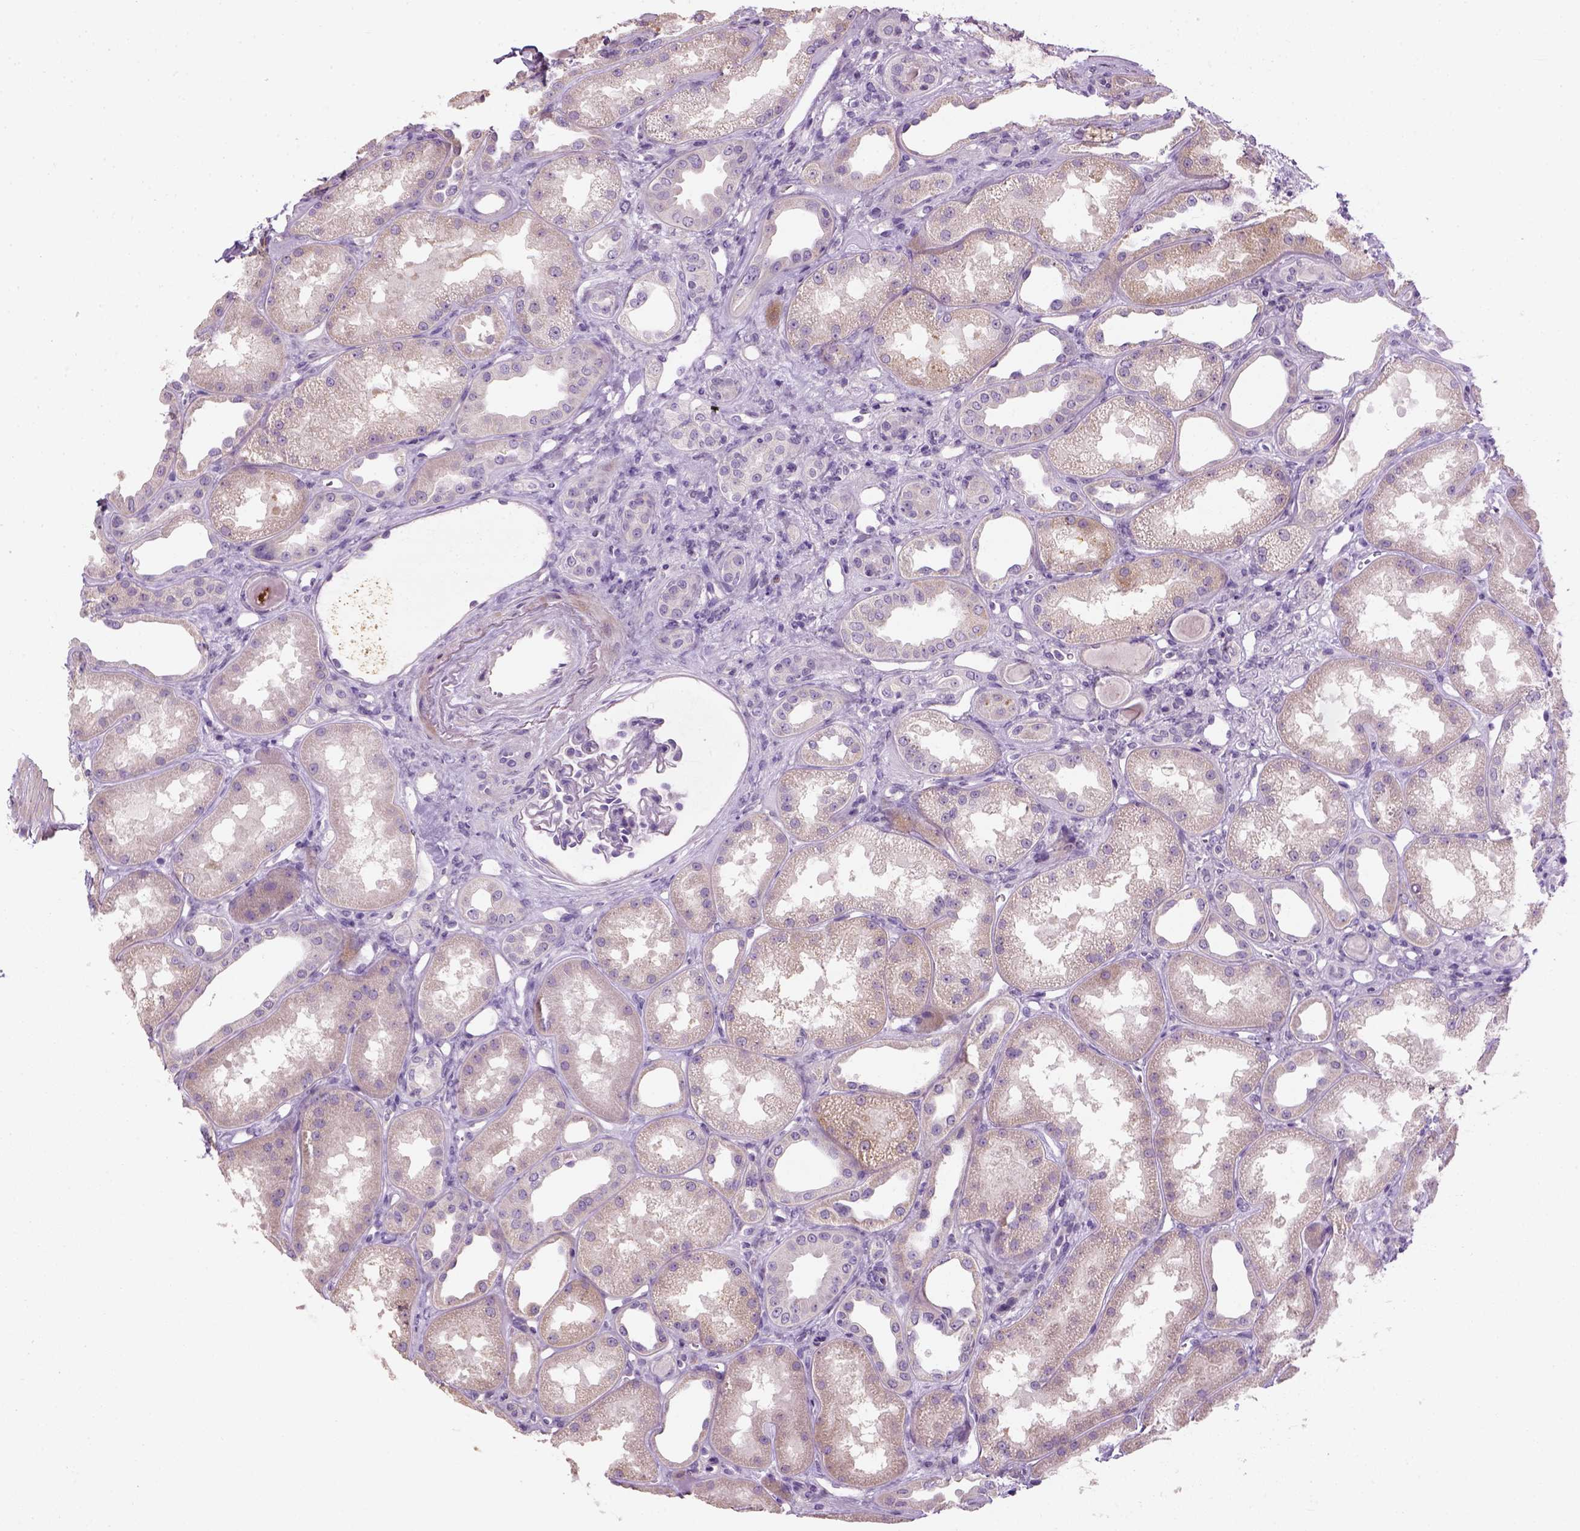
{"staining": {"intensity": "negative", "quantity": "none", "location": "none"}, "tissue": "kidney", "cell_type": "Cells in glomeruli", "image_type": "normal", "snomed": [{"axis": "morphology", "description": "Normal tissue, NOS"}, {"axis": "topography", "description": "Kidney"}], "caption": "Cells in glomeruli show no significant protein expression in benign kidney. (DAB (3,3'-diaminobenzidine) immunohistochemistry visualized using brightfield microscopy, high magnification).", "gene": "NUDT6", "patient": {"sex": "male", "age": 61}}